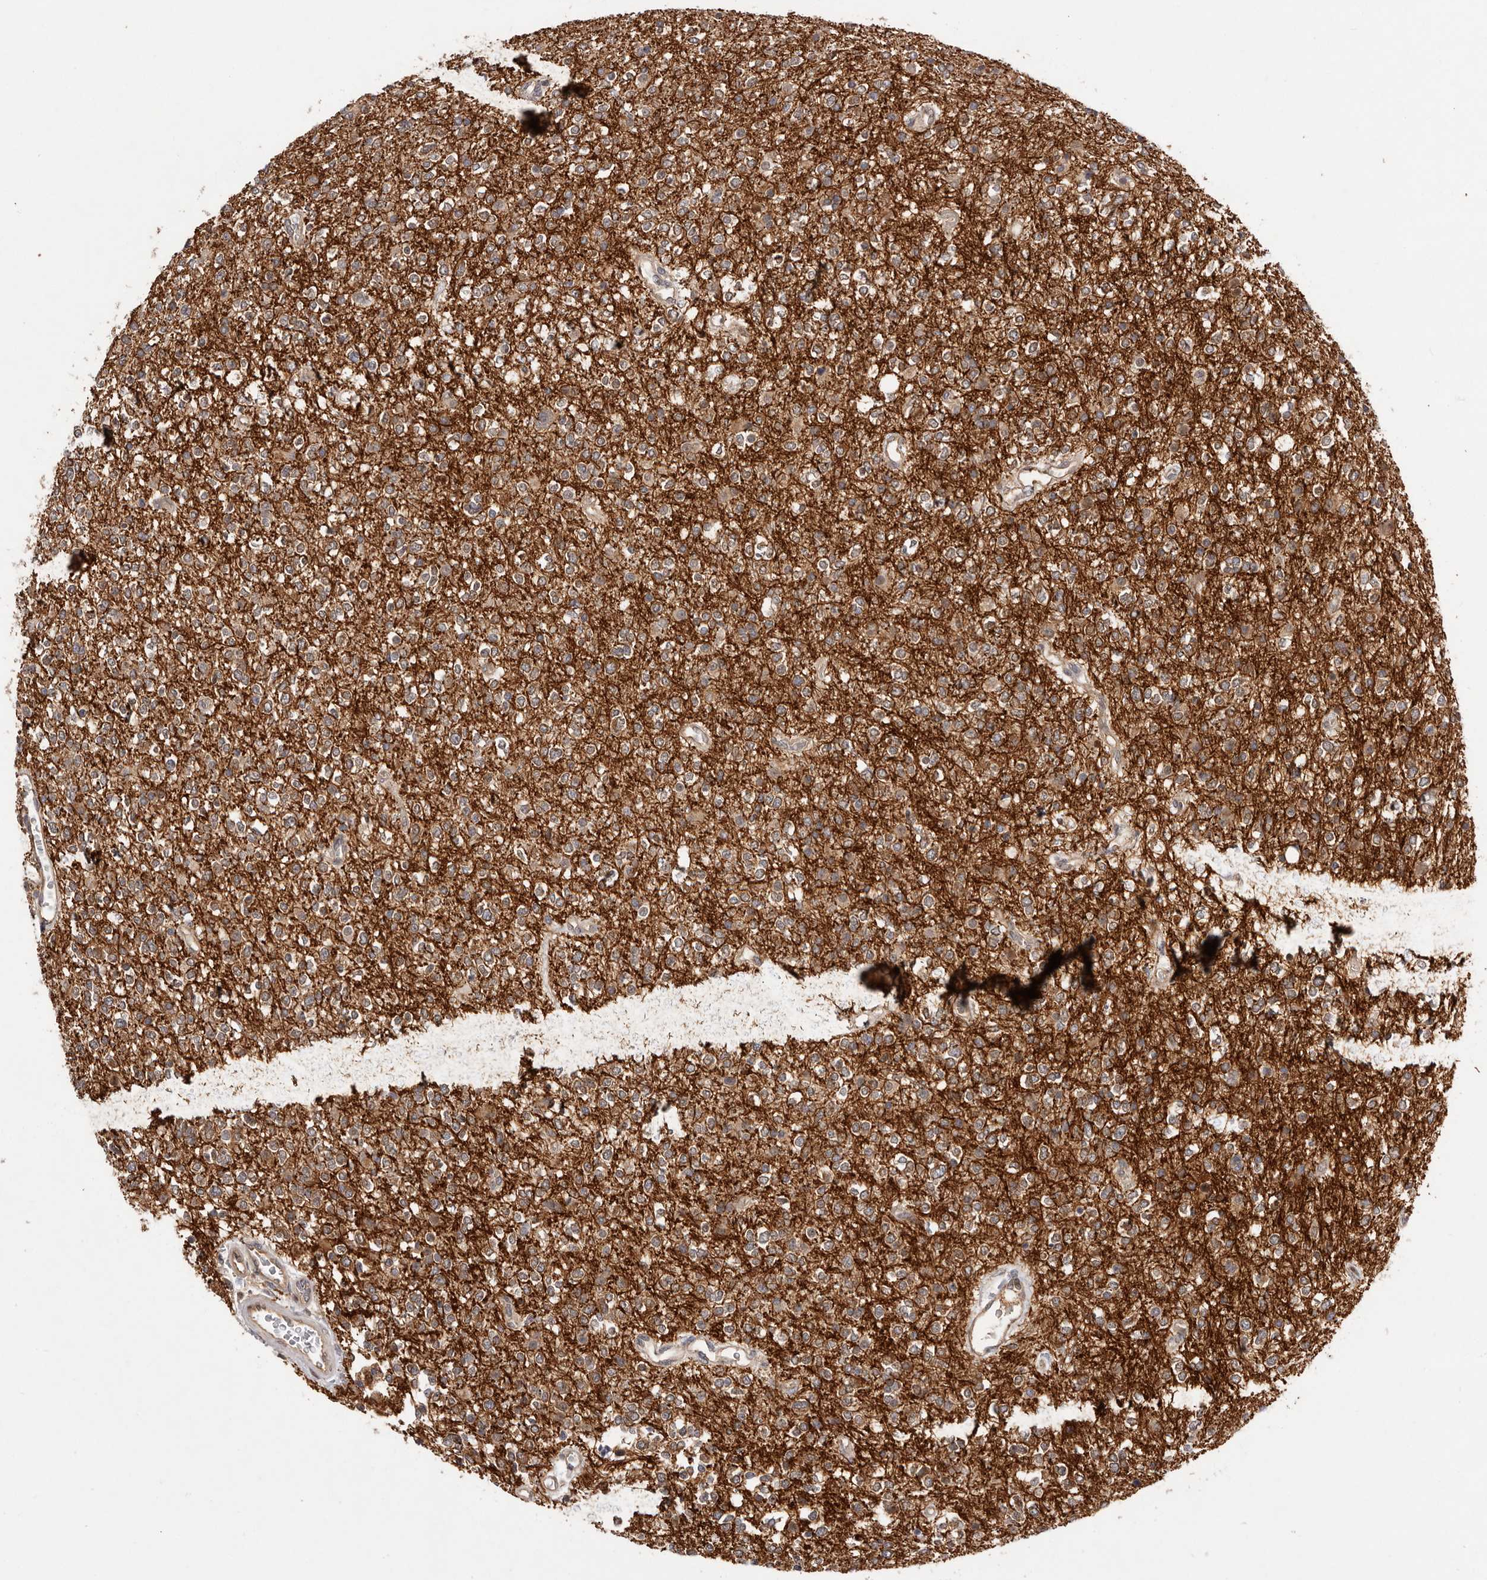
{"staining": {"intensity": "moderate", "quantity": ">75%", "location": "cytoplasmic/membranous"}, "tissue": "glioma", "cell_type": "Tumor cells", "image_type": "cancer", "snomed": [{"axis": "morphology", "description": "Glioma, malignant, High grade"}, {"axis": "topography", "description": "Brain"}], "caption": "A high-resolution photomicrograph shows immunohistochemistry (IHC) staining of glioma, which displays moderate cytoplasmic/membranous staining in approximately >75% of tumor cells.", "gene": "DOP1A", "patient": {"sex": "male", "age": 34}}